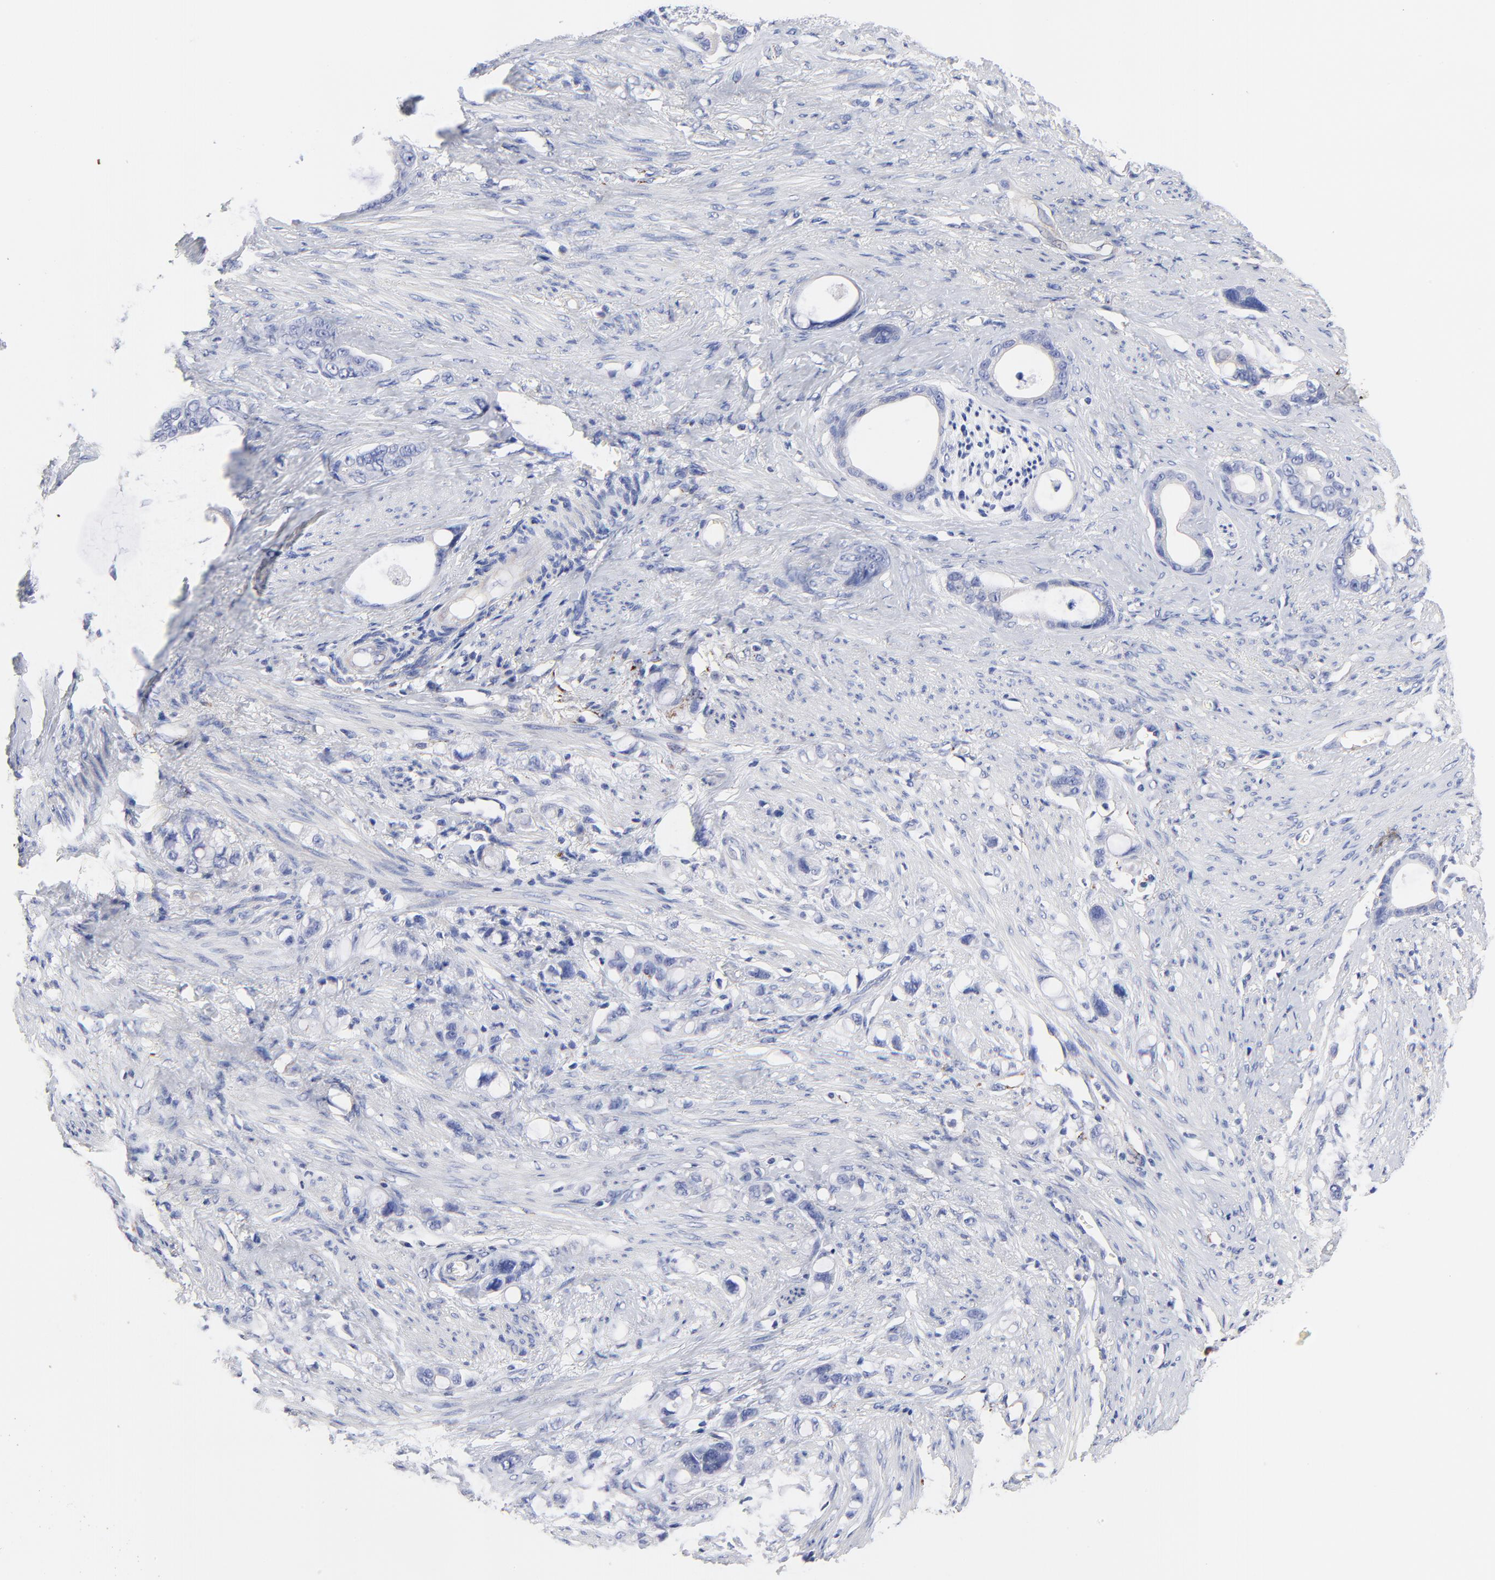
{"staining": {"intensity": "negative", "quantity": "none", "location": "none"}, "tissue": "stomach cancer", "cell_type": "Tumor cells", "image_type": "cancer", "snomed": [{"axis": "morphology", "description": "Adenocarcinoma, NOS"}, {"axis": "topography", "description": "Stomach"}], "caption": "Stomach cancer stained for a protein using IHC shows no staining tumor cells.", "gene": "FBXO10", "patient": {"sex": "female", "age": 75}}